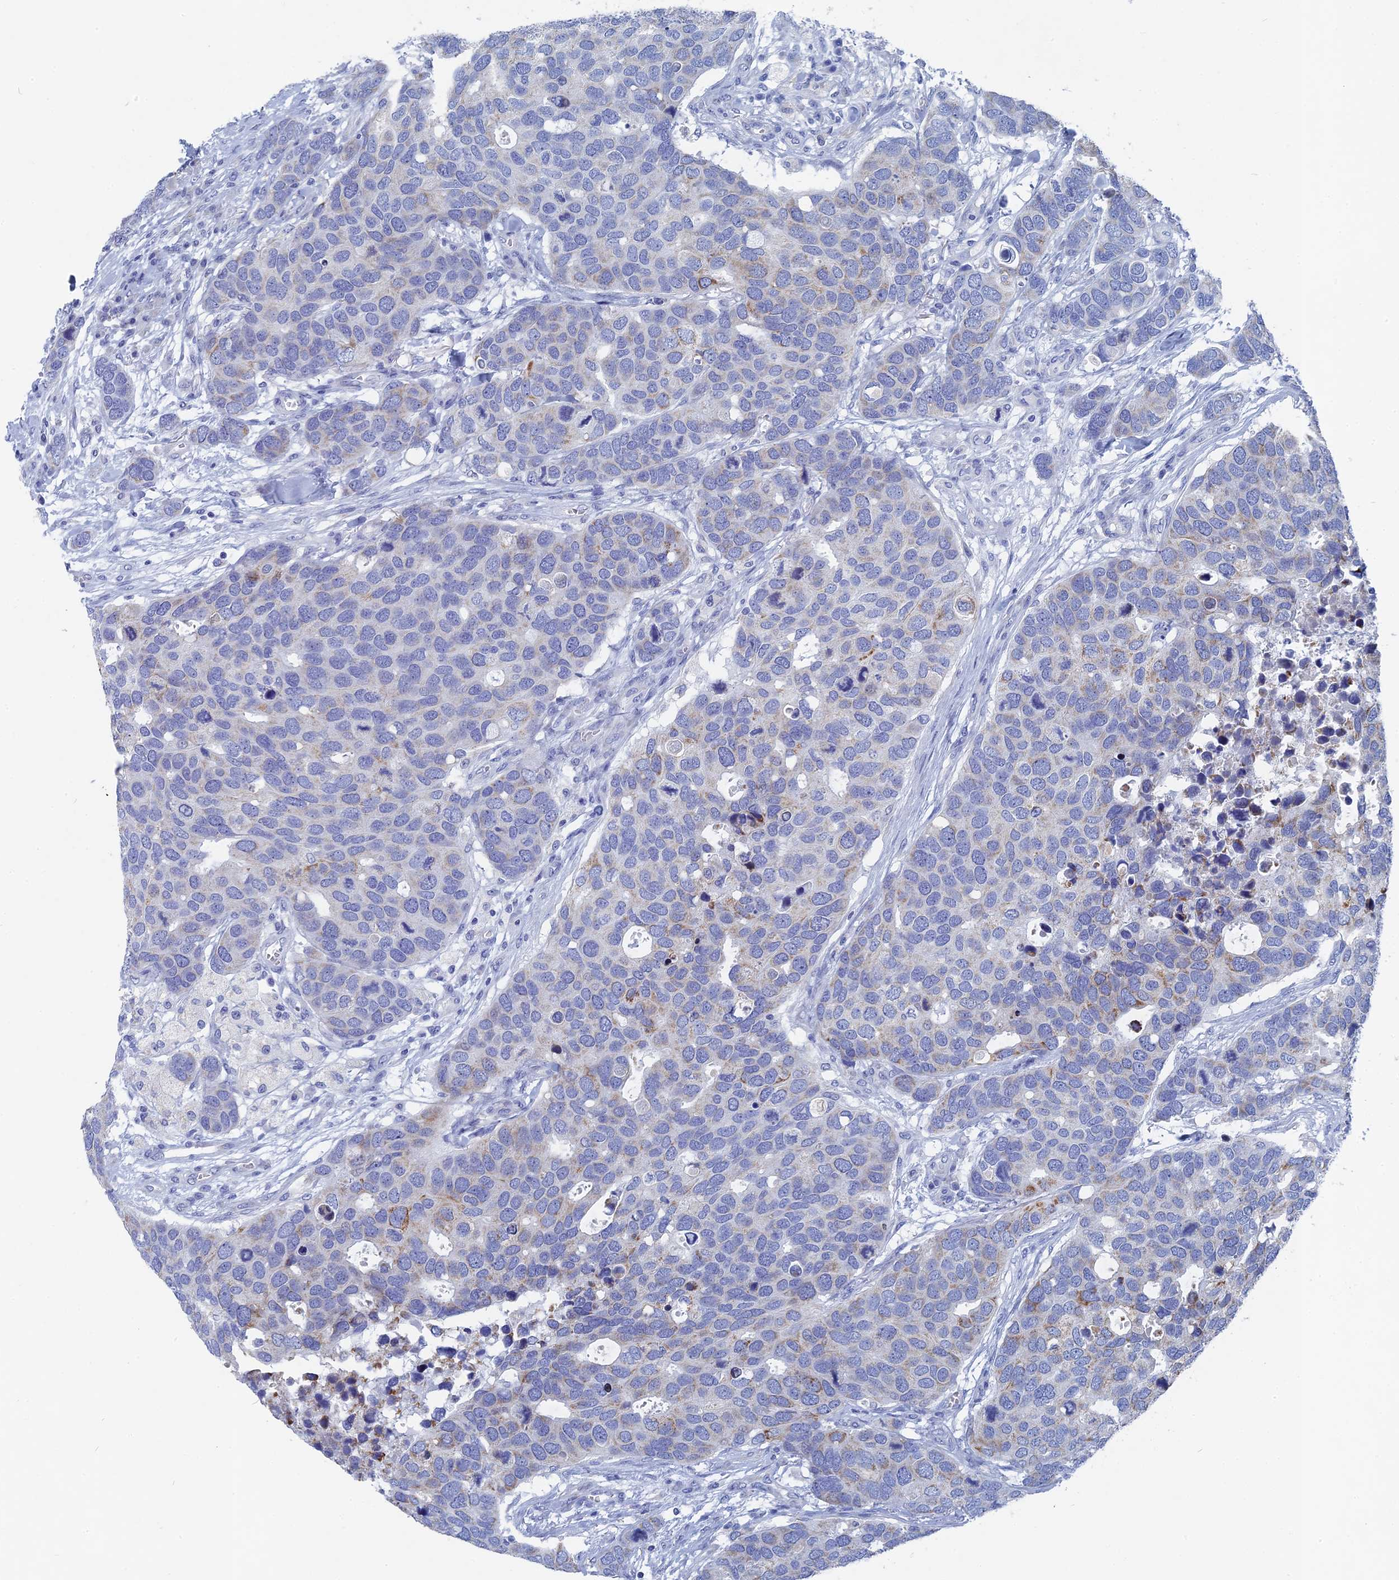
{"staining": {"intensity": "moderate", "quantity": "<25%", "location": "cytoplasmic/membranous"}, "tissue": "breast cancer", "cell_type": "Tumor cells", "image_type": "cancer", "snomed": [{"axis": "morphology", "description": "Duct carcinoma"}, {"axis": "topography", "description": "Breast"}], "caption": "About <25% of tumor cells in invasive ductal carcinoma (breast) show moderate cytoplasmic/membranous protein expression as visualized by brown immunohistochemical staining.", "gene": "HIGD1A", "patient": {"sex": "female", "age": 83}}